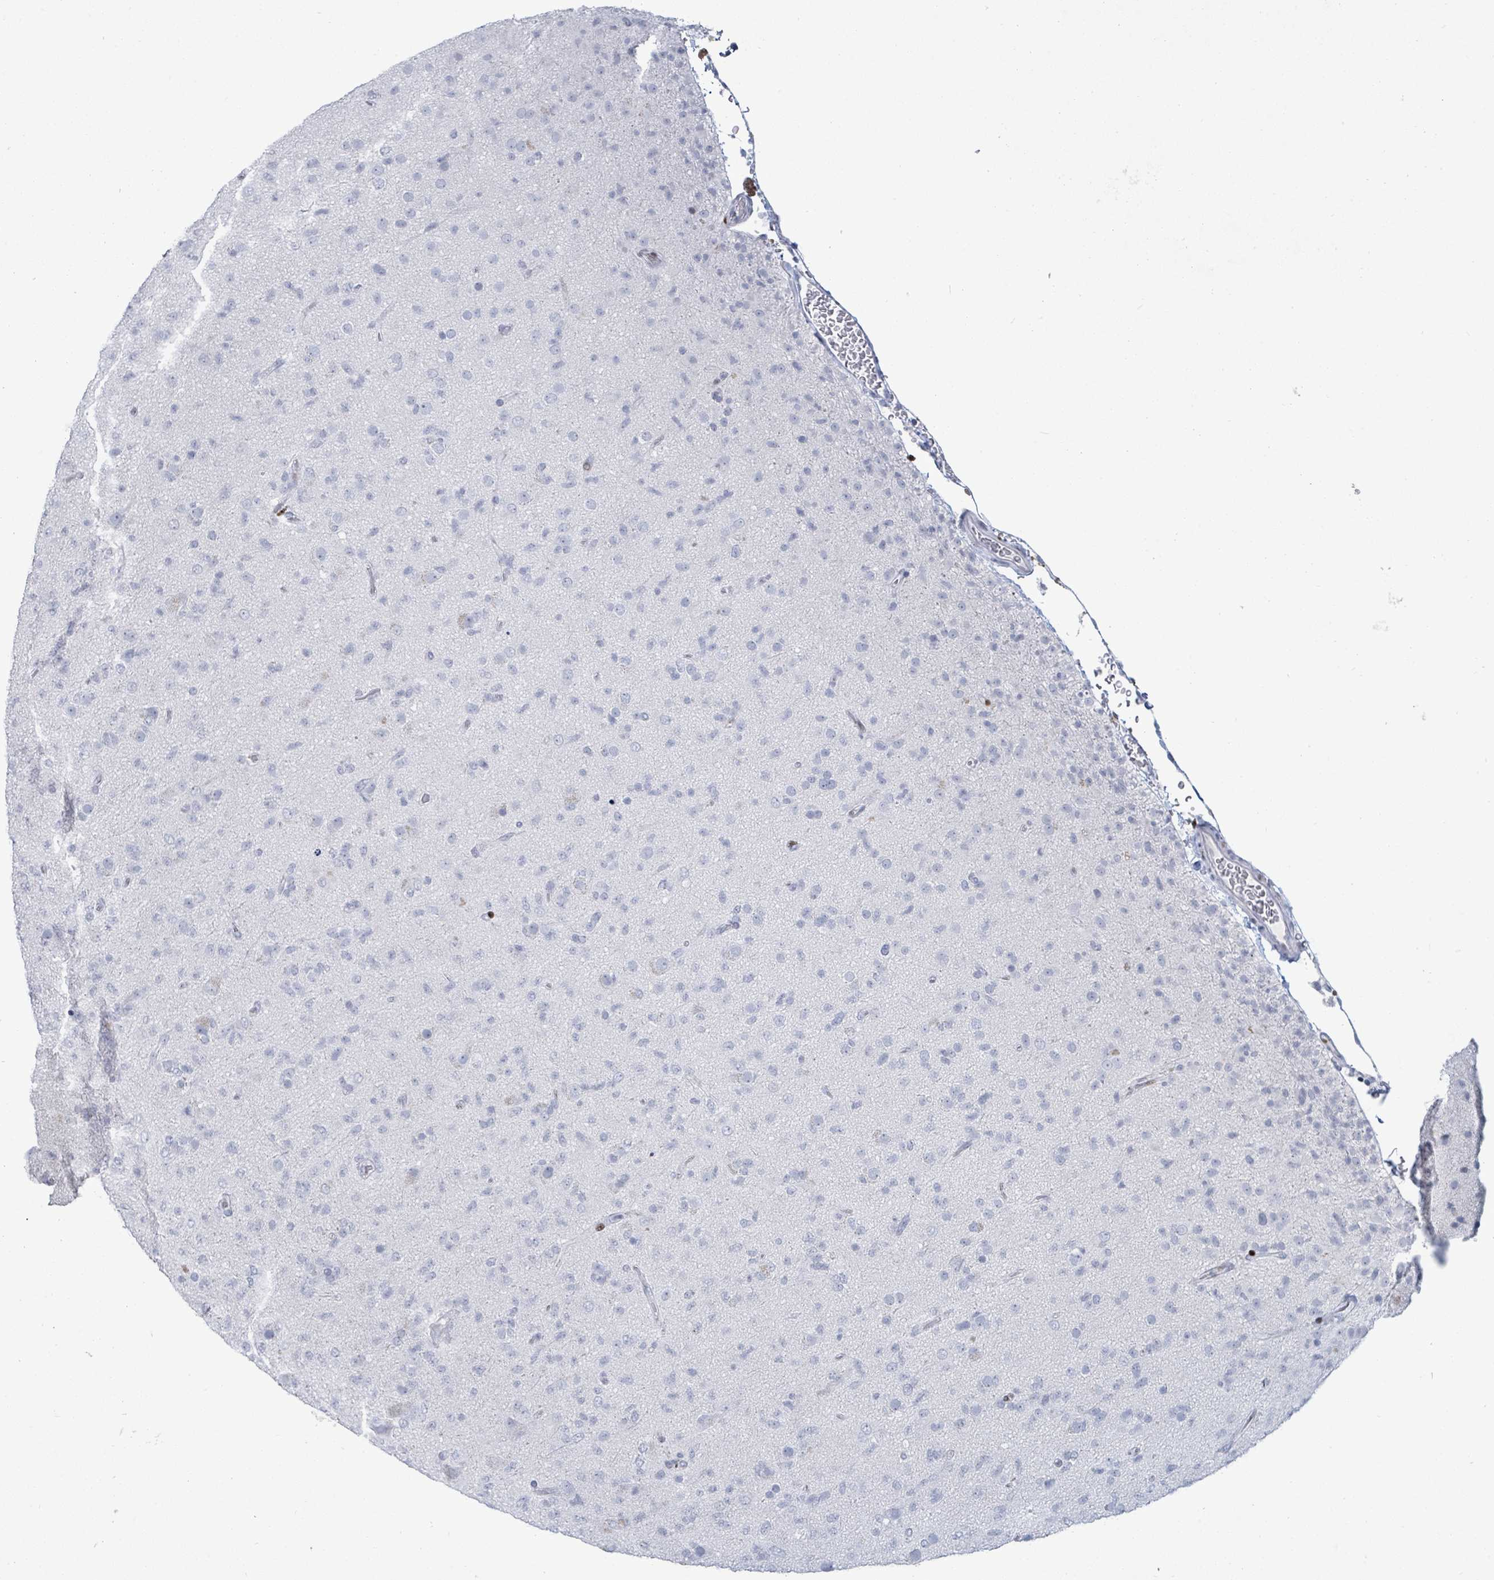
{"staining": {"intensity": "negative", "quantity": "none", "location": "none"}, "tissue": "glioma", "cell_type": "Tumor cells", "image_type": "cancer", "snomed": [{"axis": "morphology", "description": "Glioma, malignant, Low grade"}, {"axis": "topography", "description": "Brain"}], "caption": "A high-resolution histopathology image shows immunohistochemistry staining of low-grade glioma (malignant), which shows no significant positivity in tumor cells. (DAB (3,3'-diaminobenzidine) immunohistochemistry (IHC) visualized using brightfield microscopy, high magnification).", "gene": "MALL", "patient": {"sex": "male", "age": 65}}